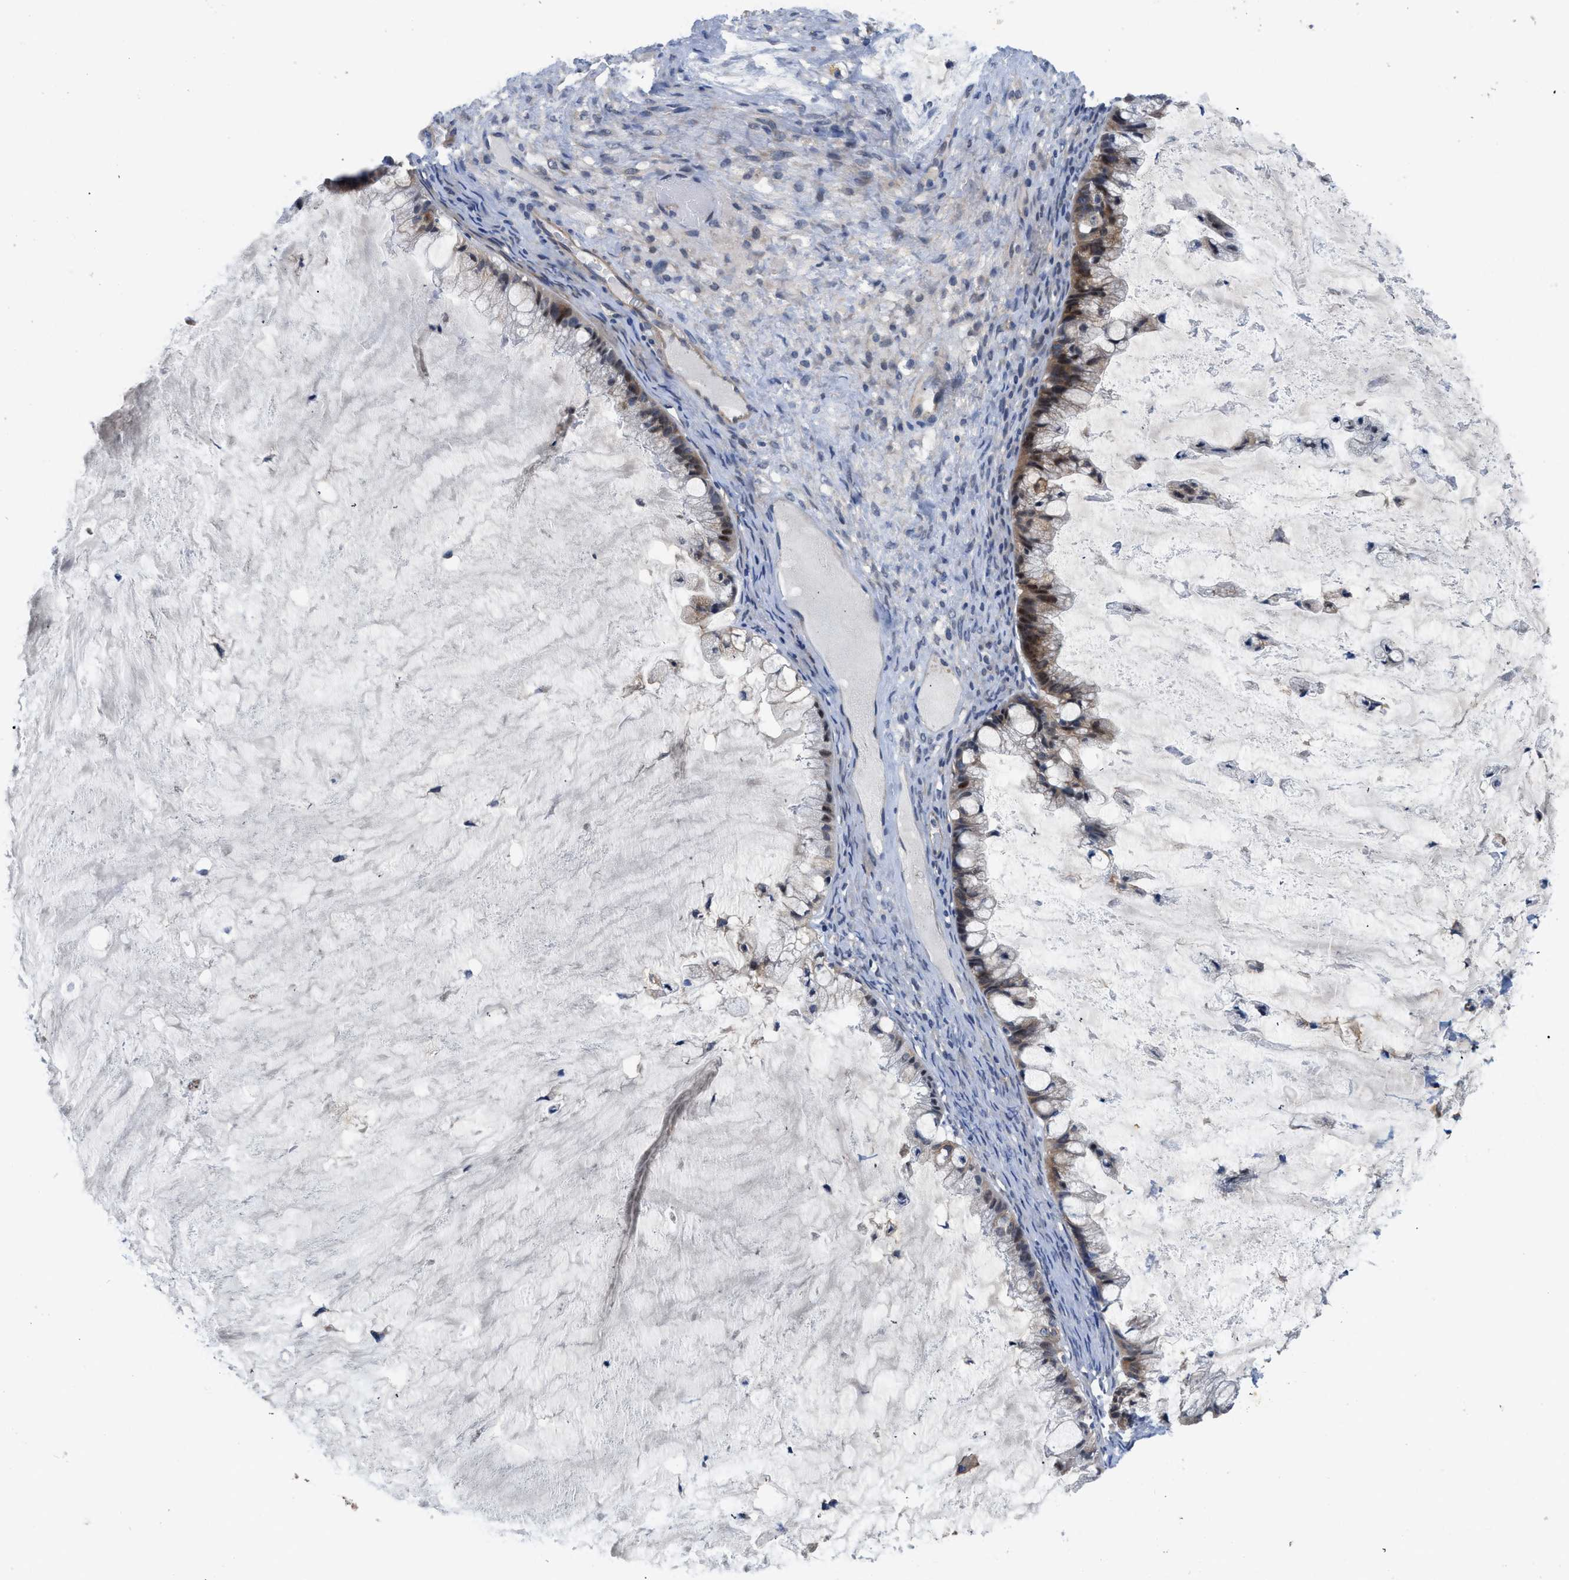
{"staining": {"intensity": "weak", "quantity": "25%-75%", "location": "cytoplasmic/membranous"}, "tissue": "ovarian cancer", "cell_type": "Tumor cells", "image_type": "cancer", "snomed": [{"axis": "morphology", "description": "Cystadenocarcinoma, mucinous, NOS"}, {"axis": "topography", "description": "Ovary"}], "caption": "Immunohistochemistry image of human mucinous cystadenocarcinoma (ovarian) stained for a protein (brown), which demonstrates low levels of weak cytoplasmic/membranous staining in about 25%-75% of tumor cells.", "gene": "PANX1", "patient": {"sex": "female", "age": 57}}